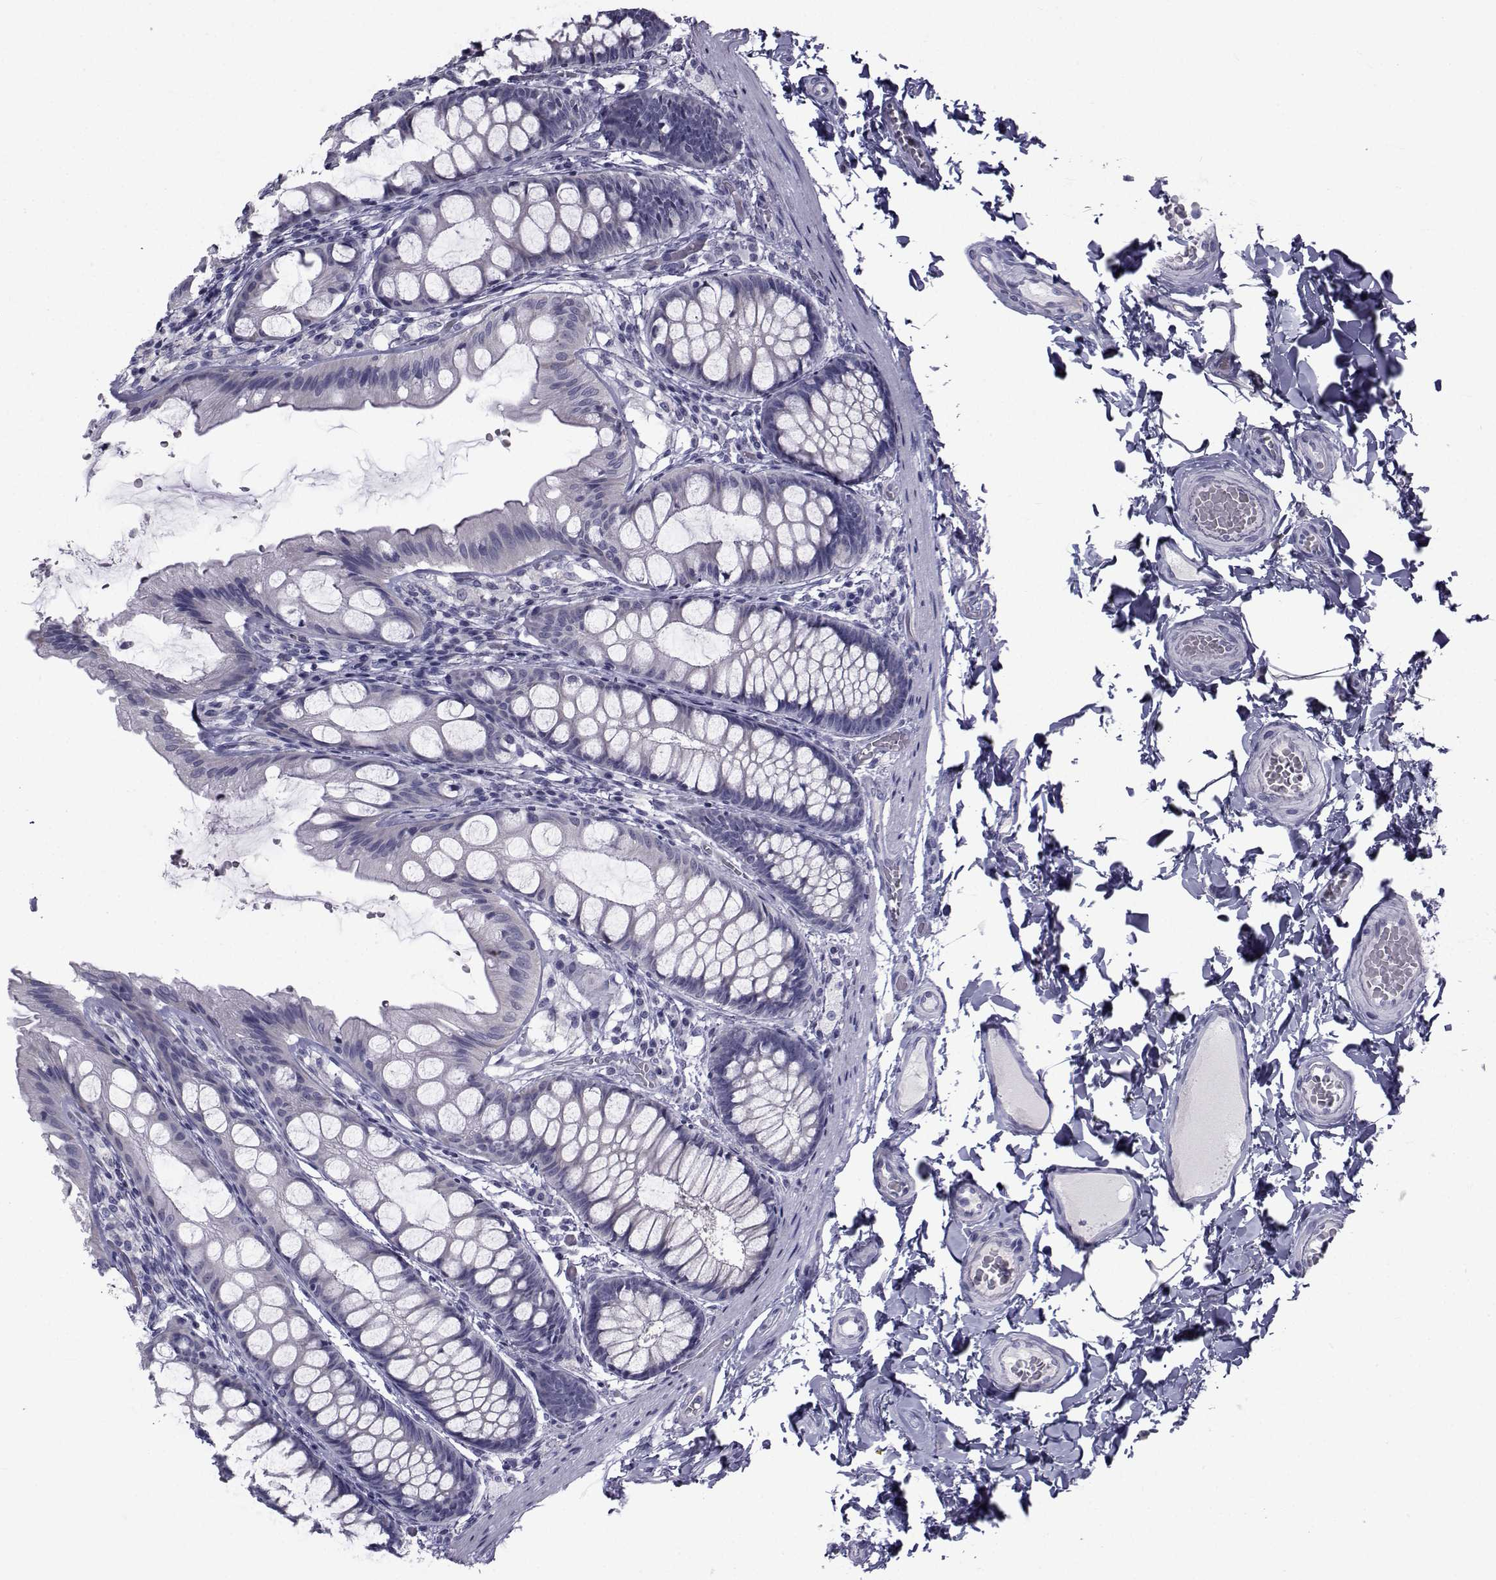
{"staining": {"intensity": "negative", "quantity": "none", "location": "none"}, "tissue": "colon", "cell_type": "Endothelial cells", "image_type": "normal", "snomed": [{"axis": "morphology", "description": "Normal tissue, NOS"}, {"axis": "topography", "description": "Colon"}], "caption": "A high-resolution photomicrograph shows immunohistochemistry staining of normal colon, which shows no significant positivity in endothelial cells. (Brightfield microscopy of DAB (3,3'-diaminobenzidine) IHC at high magnification).", "gene": "FDXR", "patient": {"sex": "male", "age": 47}}